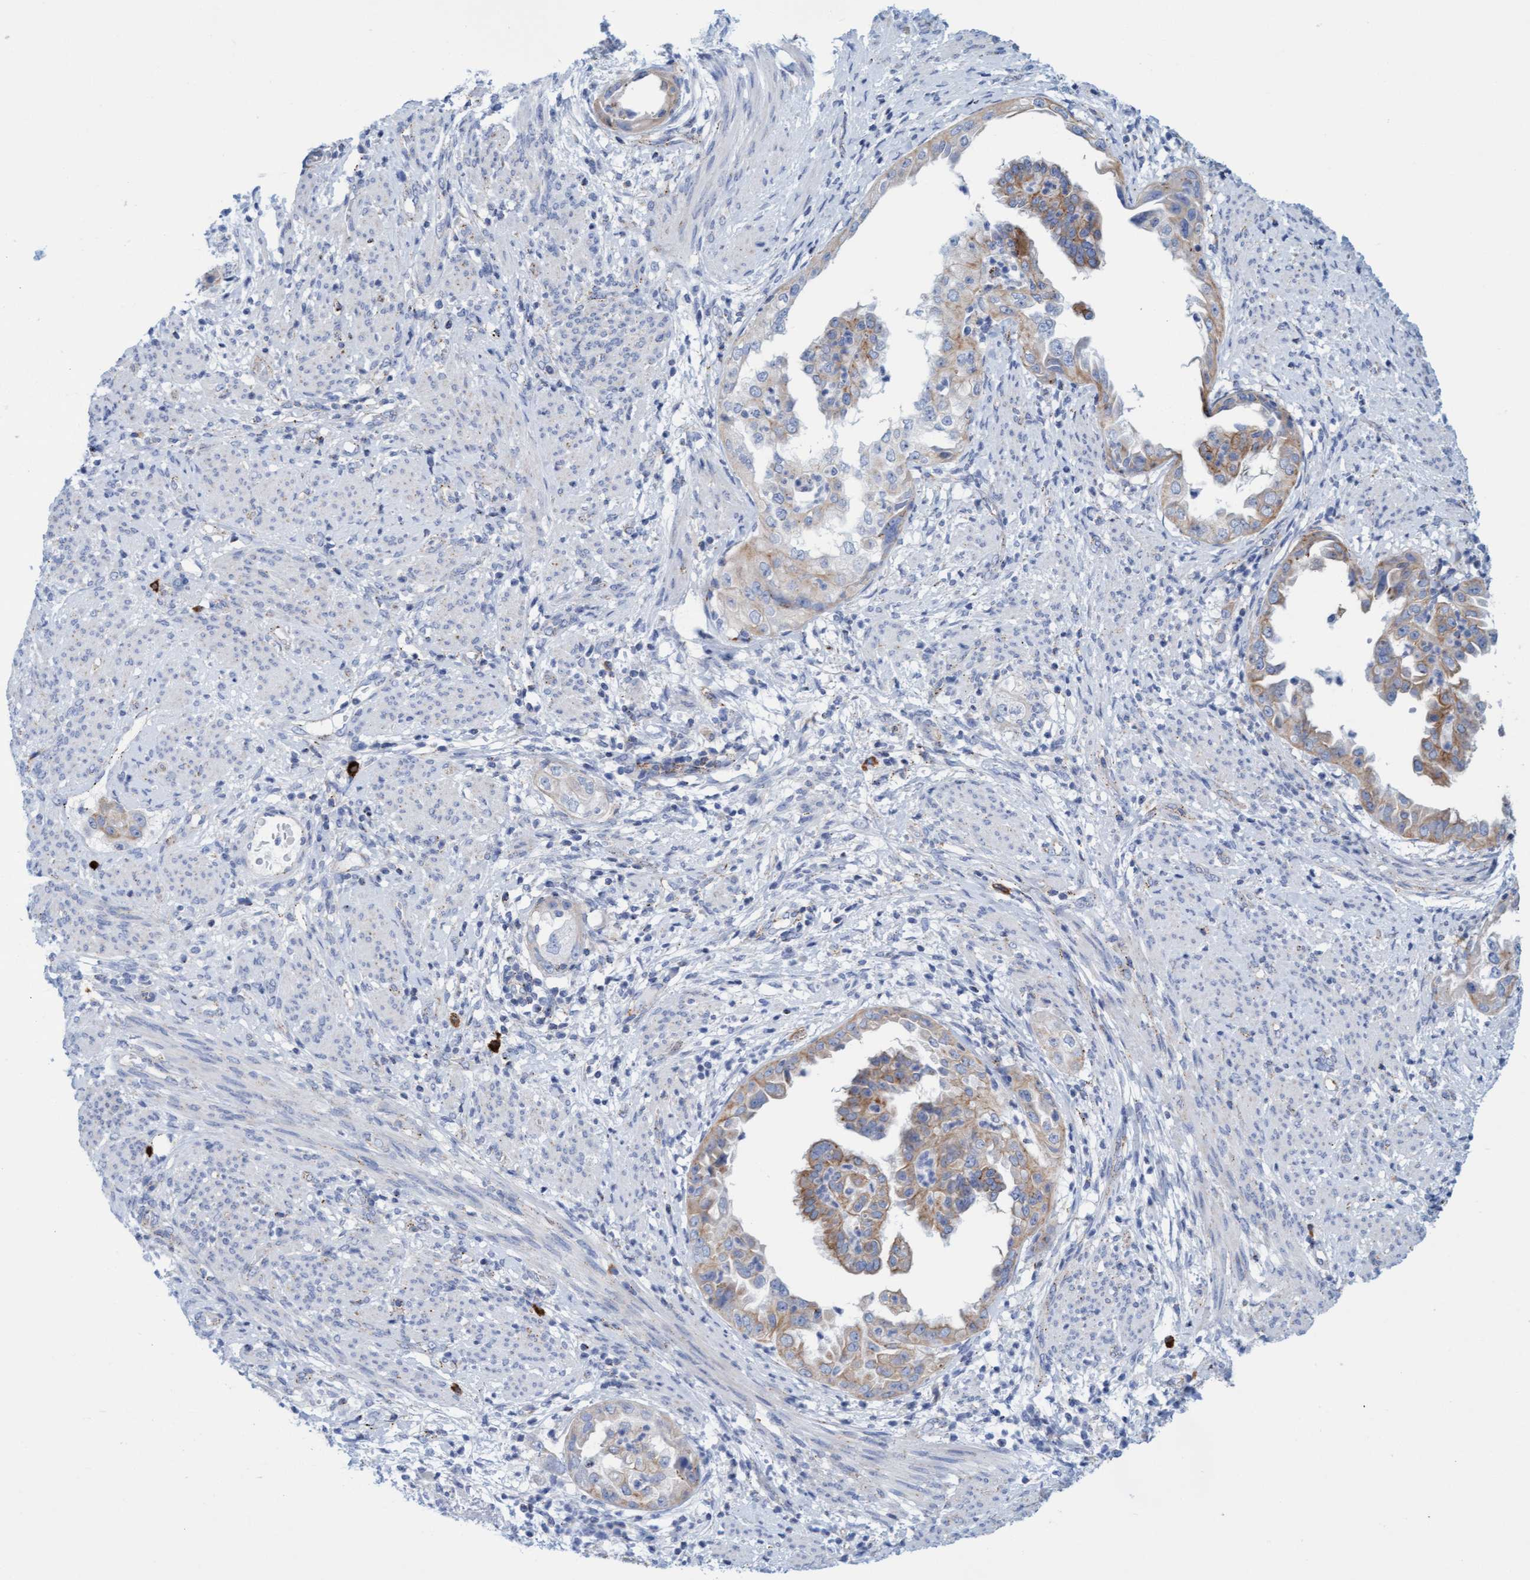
{"staining": {"intensity": "moderate", "quantity": ">75%", "location": "cytoplasmic/membranous"}, "tissue": "endometrial cancer", "cell_type": "Tumor cells", "image_type": "cancer", "snomed": [{"axis": "morphology", "description": "Adenocarcinoma, NOS"}, {"axis": "topography", "description": "Endometrium"}], "caption": "Immunohistochemical staining of human adenocarcinoma (endometrial) exhibits medium levels of moderate cytoplasmic/membranous protein expression in about >75% of tumor cells. The staining was performed using DAB, with brown indicating positive protein expression. Nuclei are stained blue with hematoxylin.", "gene": "SGSH", "patient": {"sex": "female", "age": 85}}